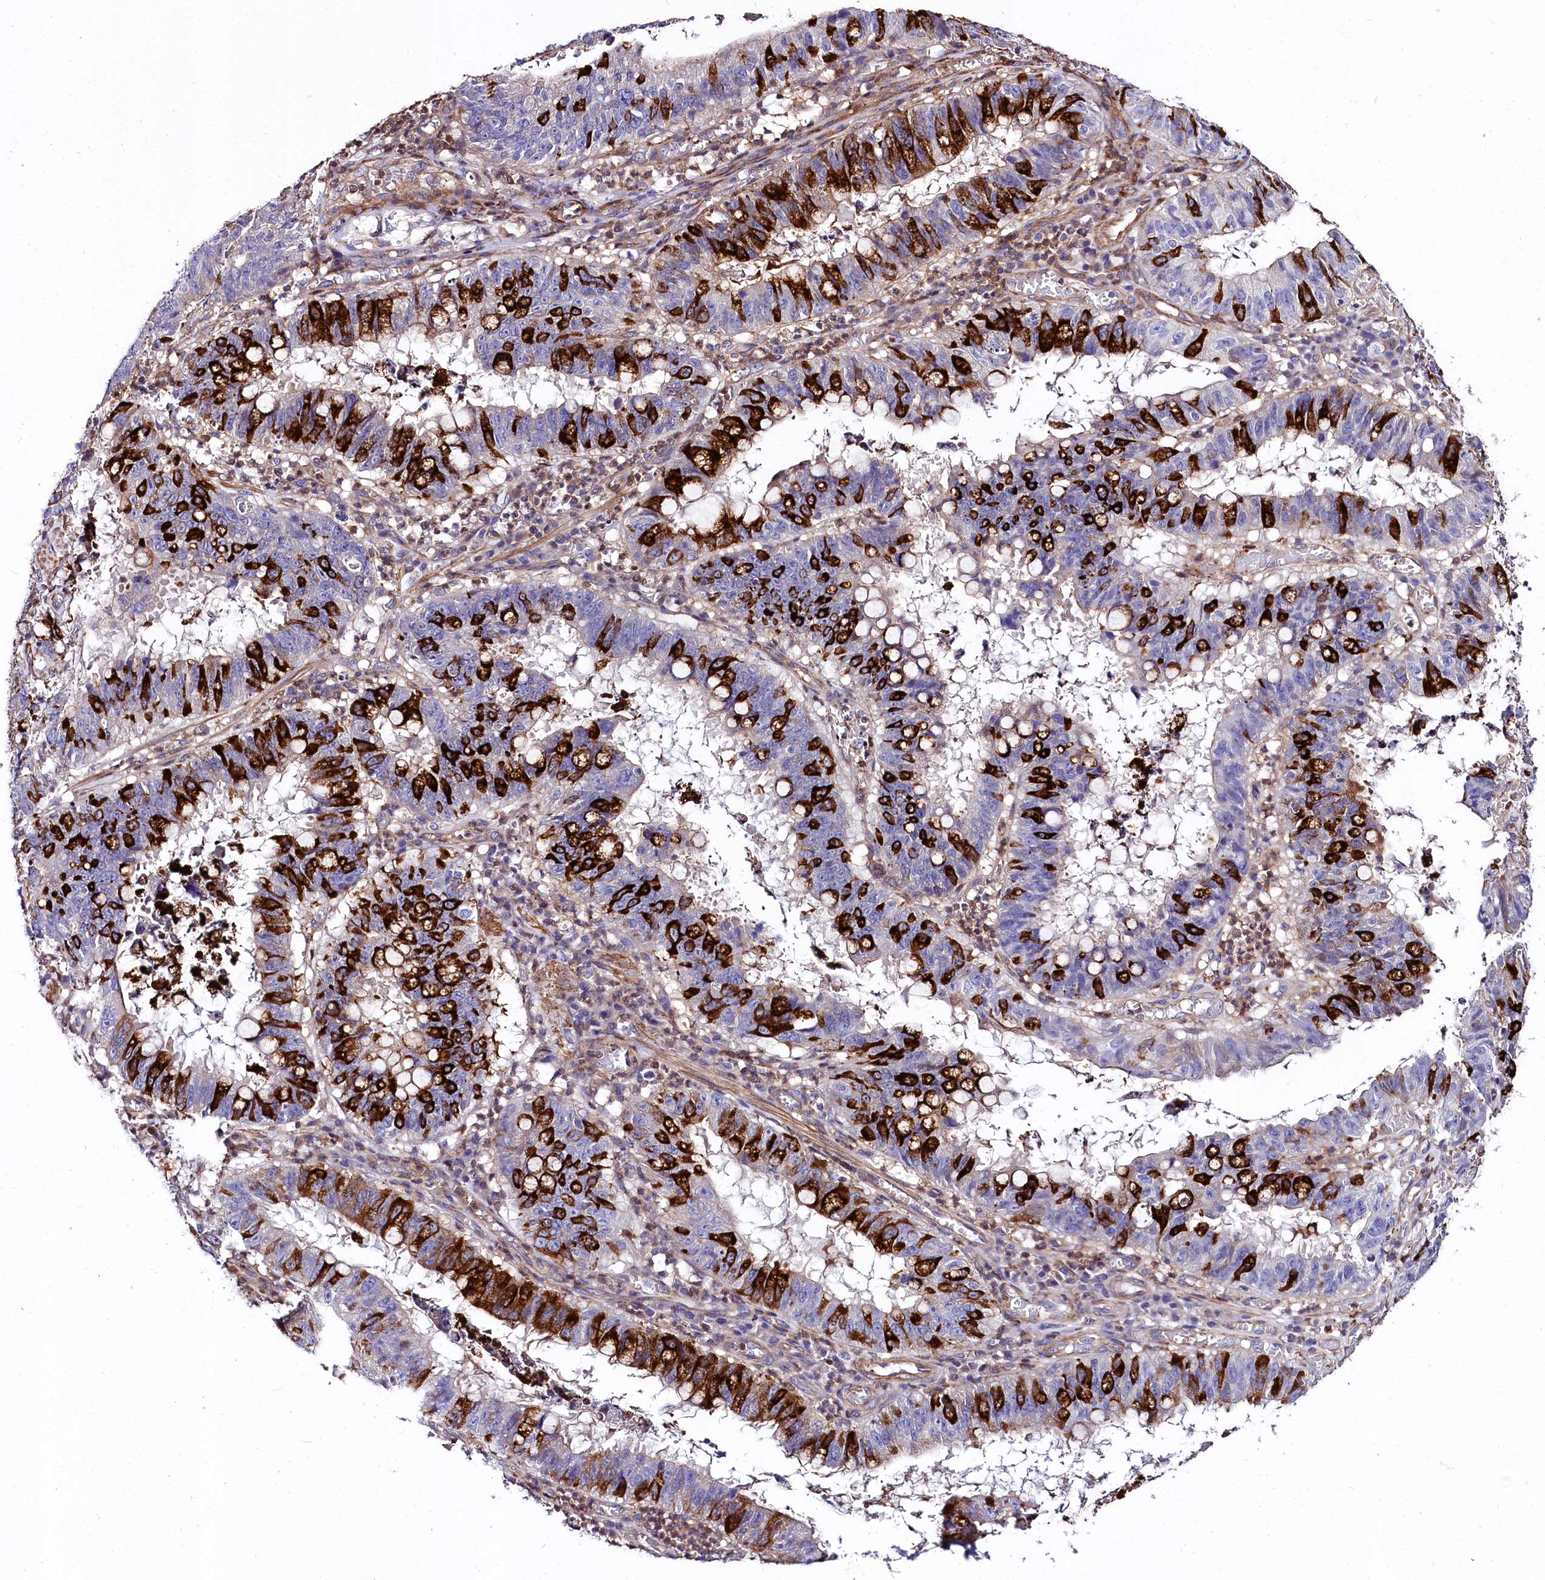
{"staining": {"intensity": "strong", "quantity": "25%-75%", "location": "cytoplasmic/membranous"}, "tissue": "stomach cancer", "cell_type": "Tumor cells", "image_type": "cancer", "snomed": [{"axis": "morphology", "description": "Adenocarcinoma, NOS"}, {"axis": "topography", "description": "Stomach"}], "caption": "Immunohistochemical staining of stomach cancer (adenocarcinoma) reveals high levels of strong cytoplasmic/membranous protein staining in about 25%-75% of tumor cells. The staining was performed using DAB (3,3'-diaminobenzidine), with brown indicating positive protein expression. Nuclei are stained blue with hematoxylin.", "gene": "FCHSD2", "patient": {"sex": "male", "age": 59}}